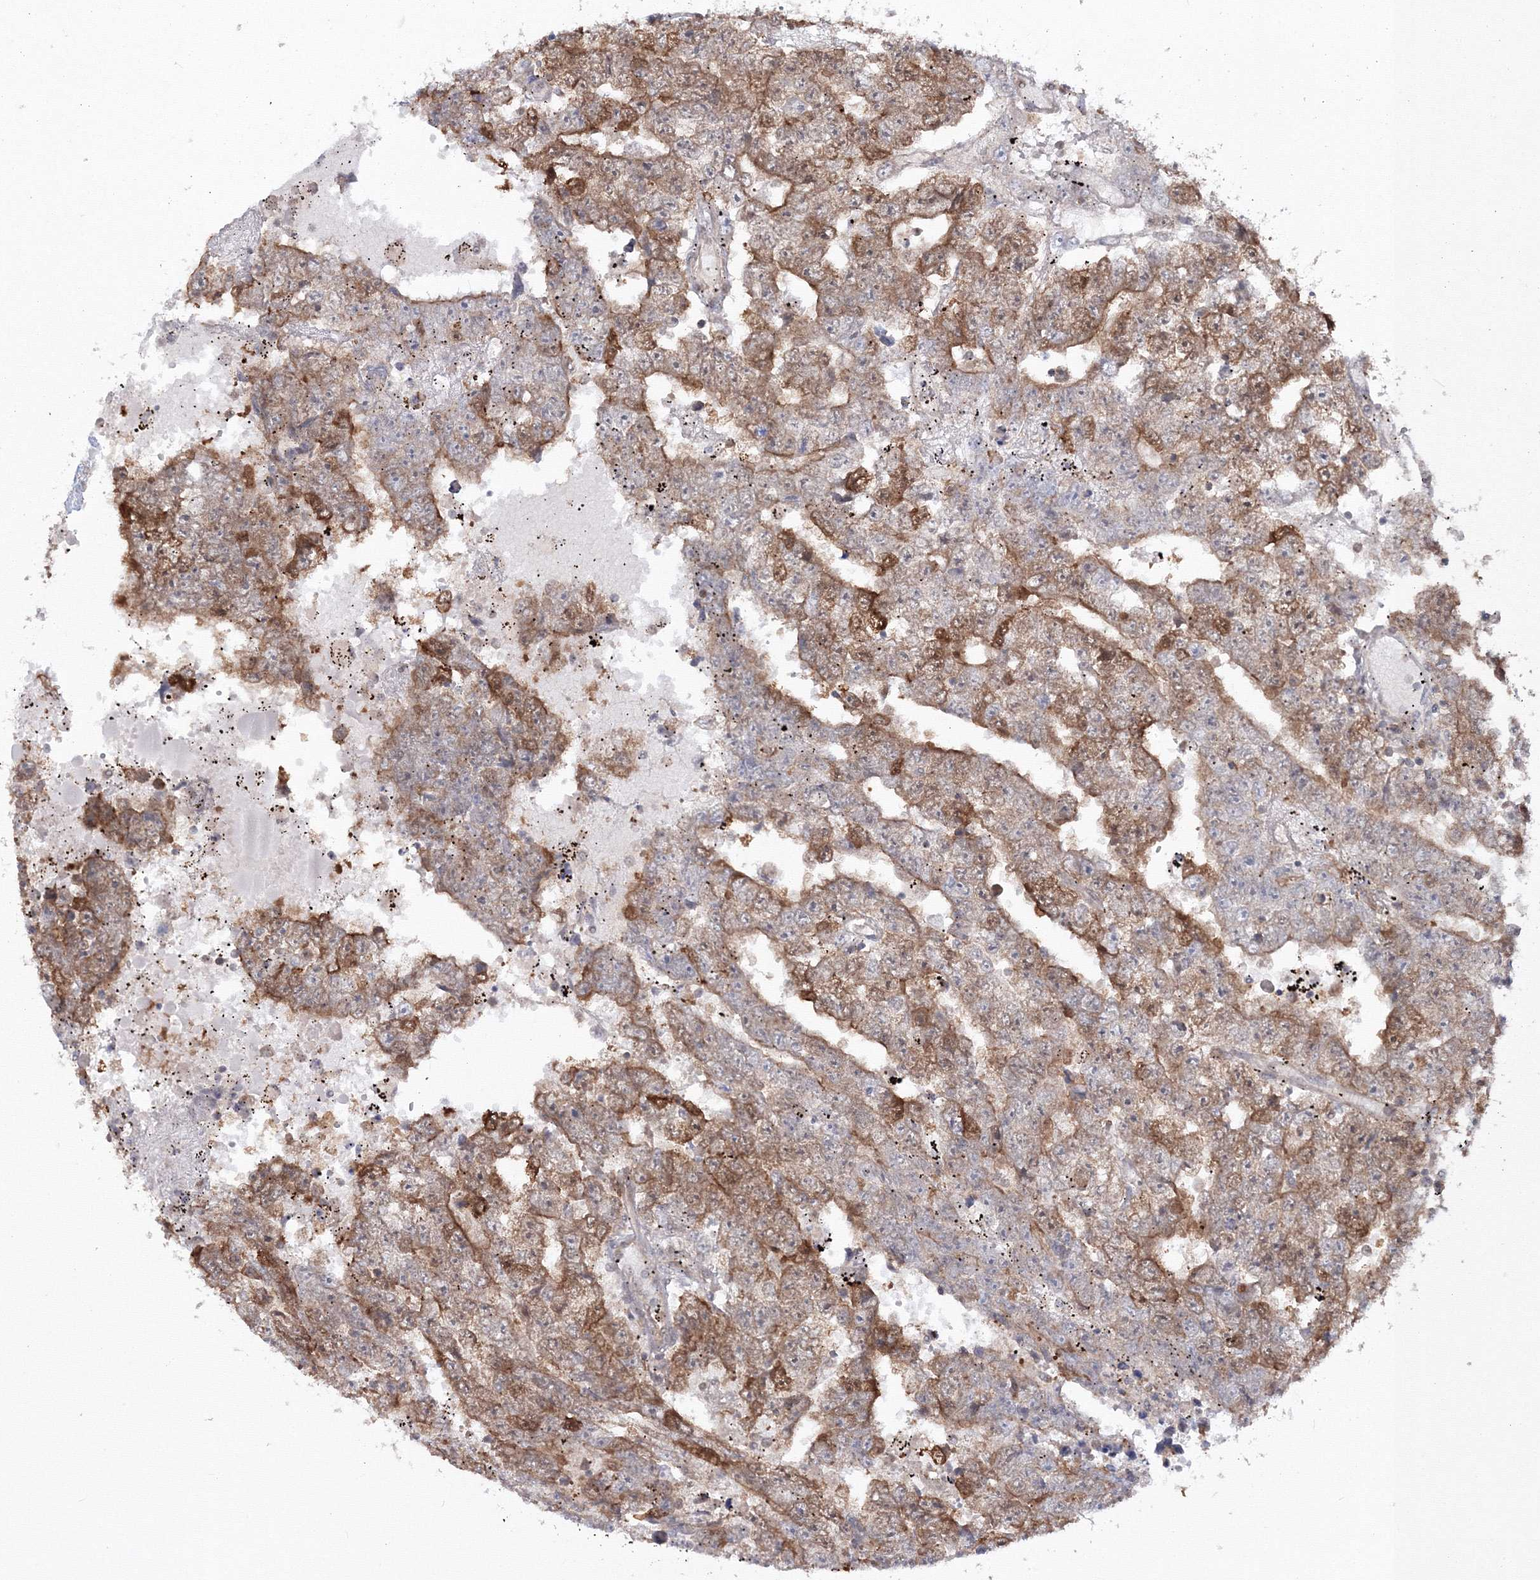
{"staining": {"intensity": "strong", "quantity": "25%-75%", "location": "cytoplasmic/membranous"}, "tissue": "testis cancer", "cell_type": "Tumor cells", "image_type": "cancer", "snomed": [{"axis": "morphology", "description": "Carcinoma, Embryonal, NOS"}, {"axis": "topography", "description": "Testis"}], "caption": "Tumor cells display strong cytoplasmic/membranous positivity in about 25%-75% of cells in testis embryonal carcinoma.", "gene": "ZFAND6", "patient": {"sex": "male", "age": 25}}